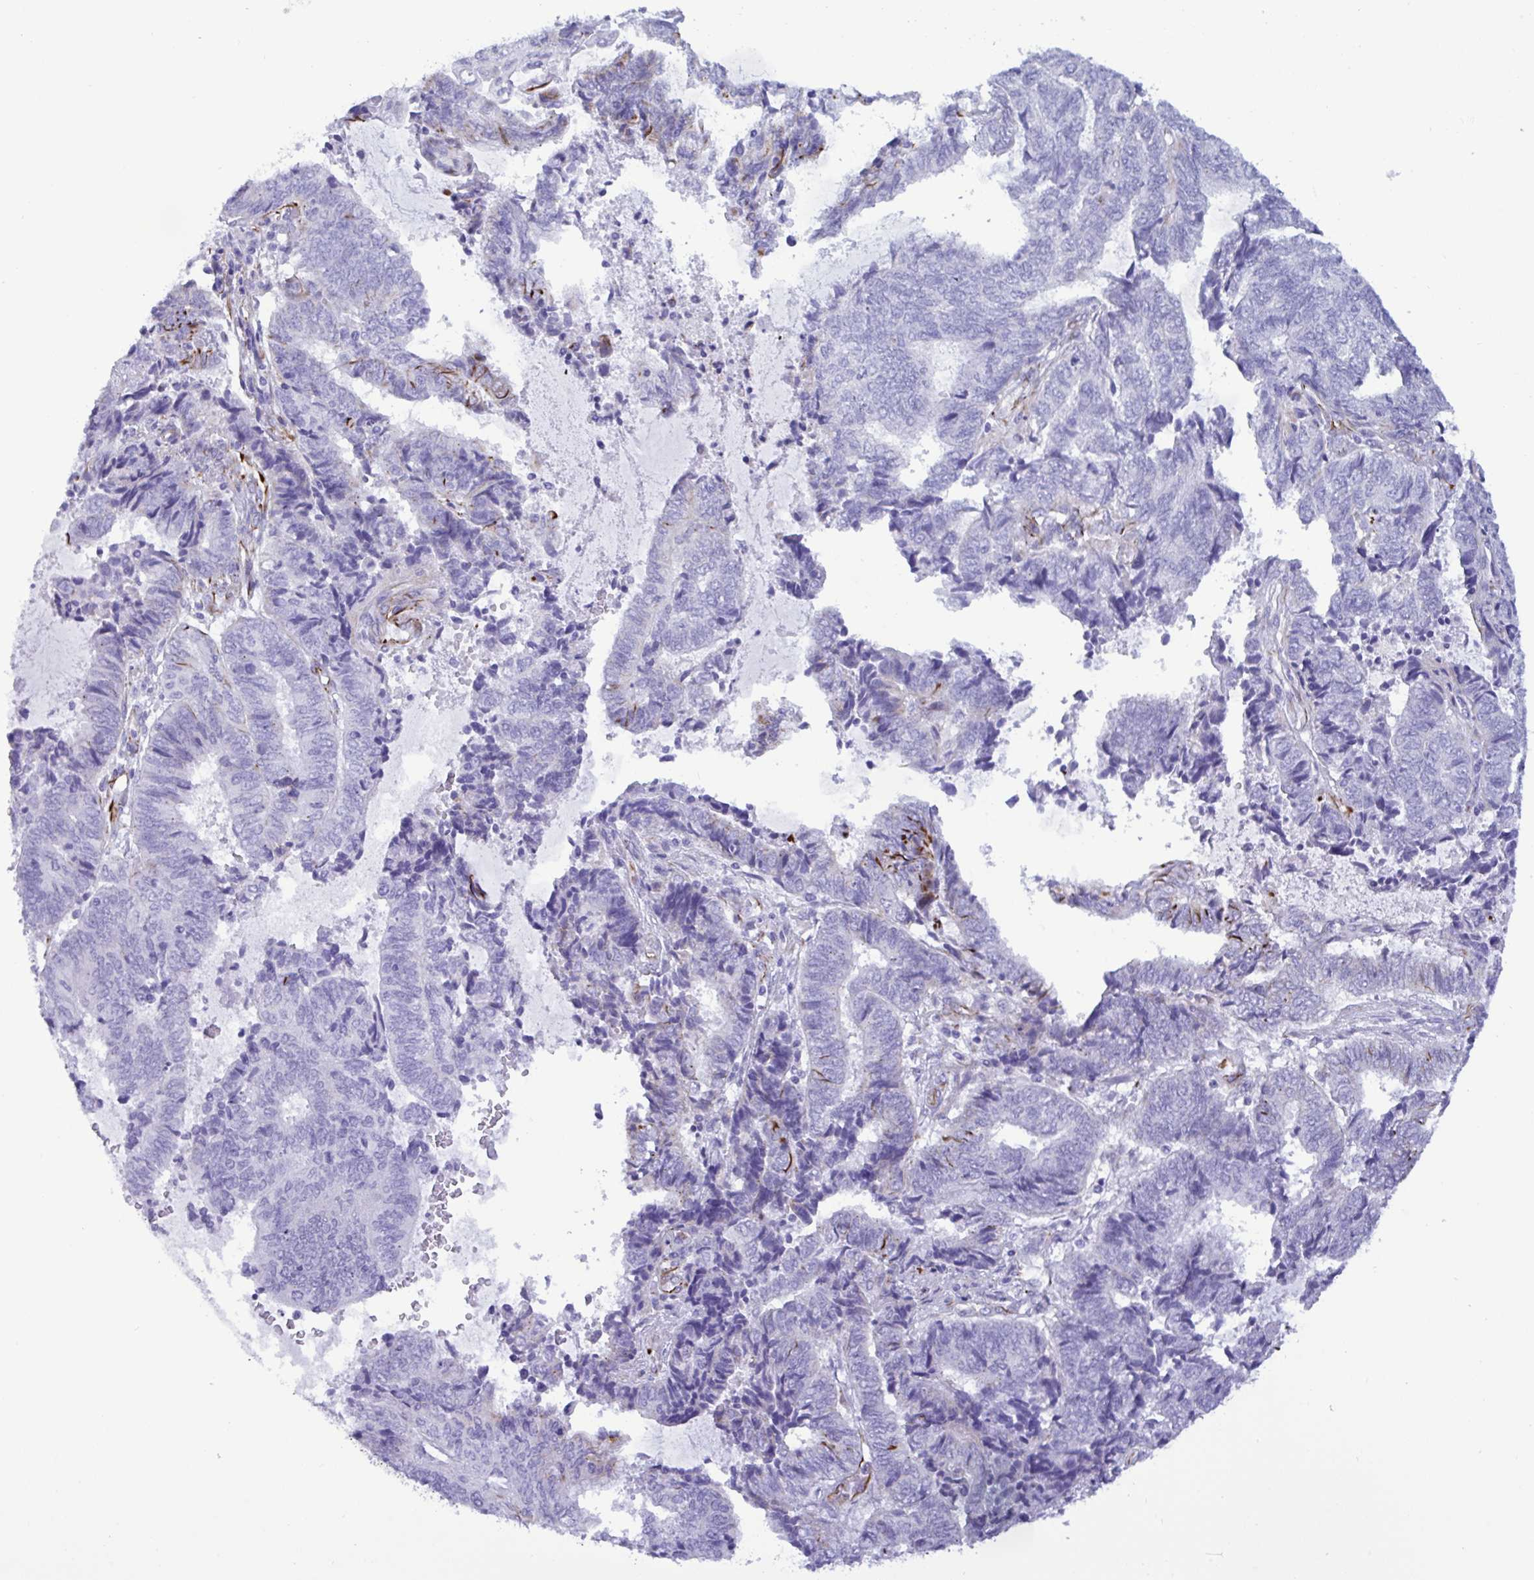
{"staining": {"intensity": "negative", "quantity": "none", "location": "none"}, "tissue": "endometrial cancer", "cell_type": "Tumor cells", "image_type": "cancer", "snomed": [{"axis": "morphology", "description": "Adenocarcinoma, NOS"}, {"axis": "topography", "description": "Uterus"}, {"axis": "topography", "description": "Endometrium"}], "caption": "This is a photomicrograph of immunohistochemistry staining of adenocarcinoma (endometrial), which shows no staining in tumor cells.", "gene": "SMAD5", "patient": {"sex": "female", "age": 70}}